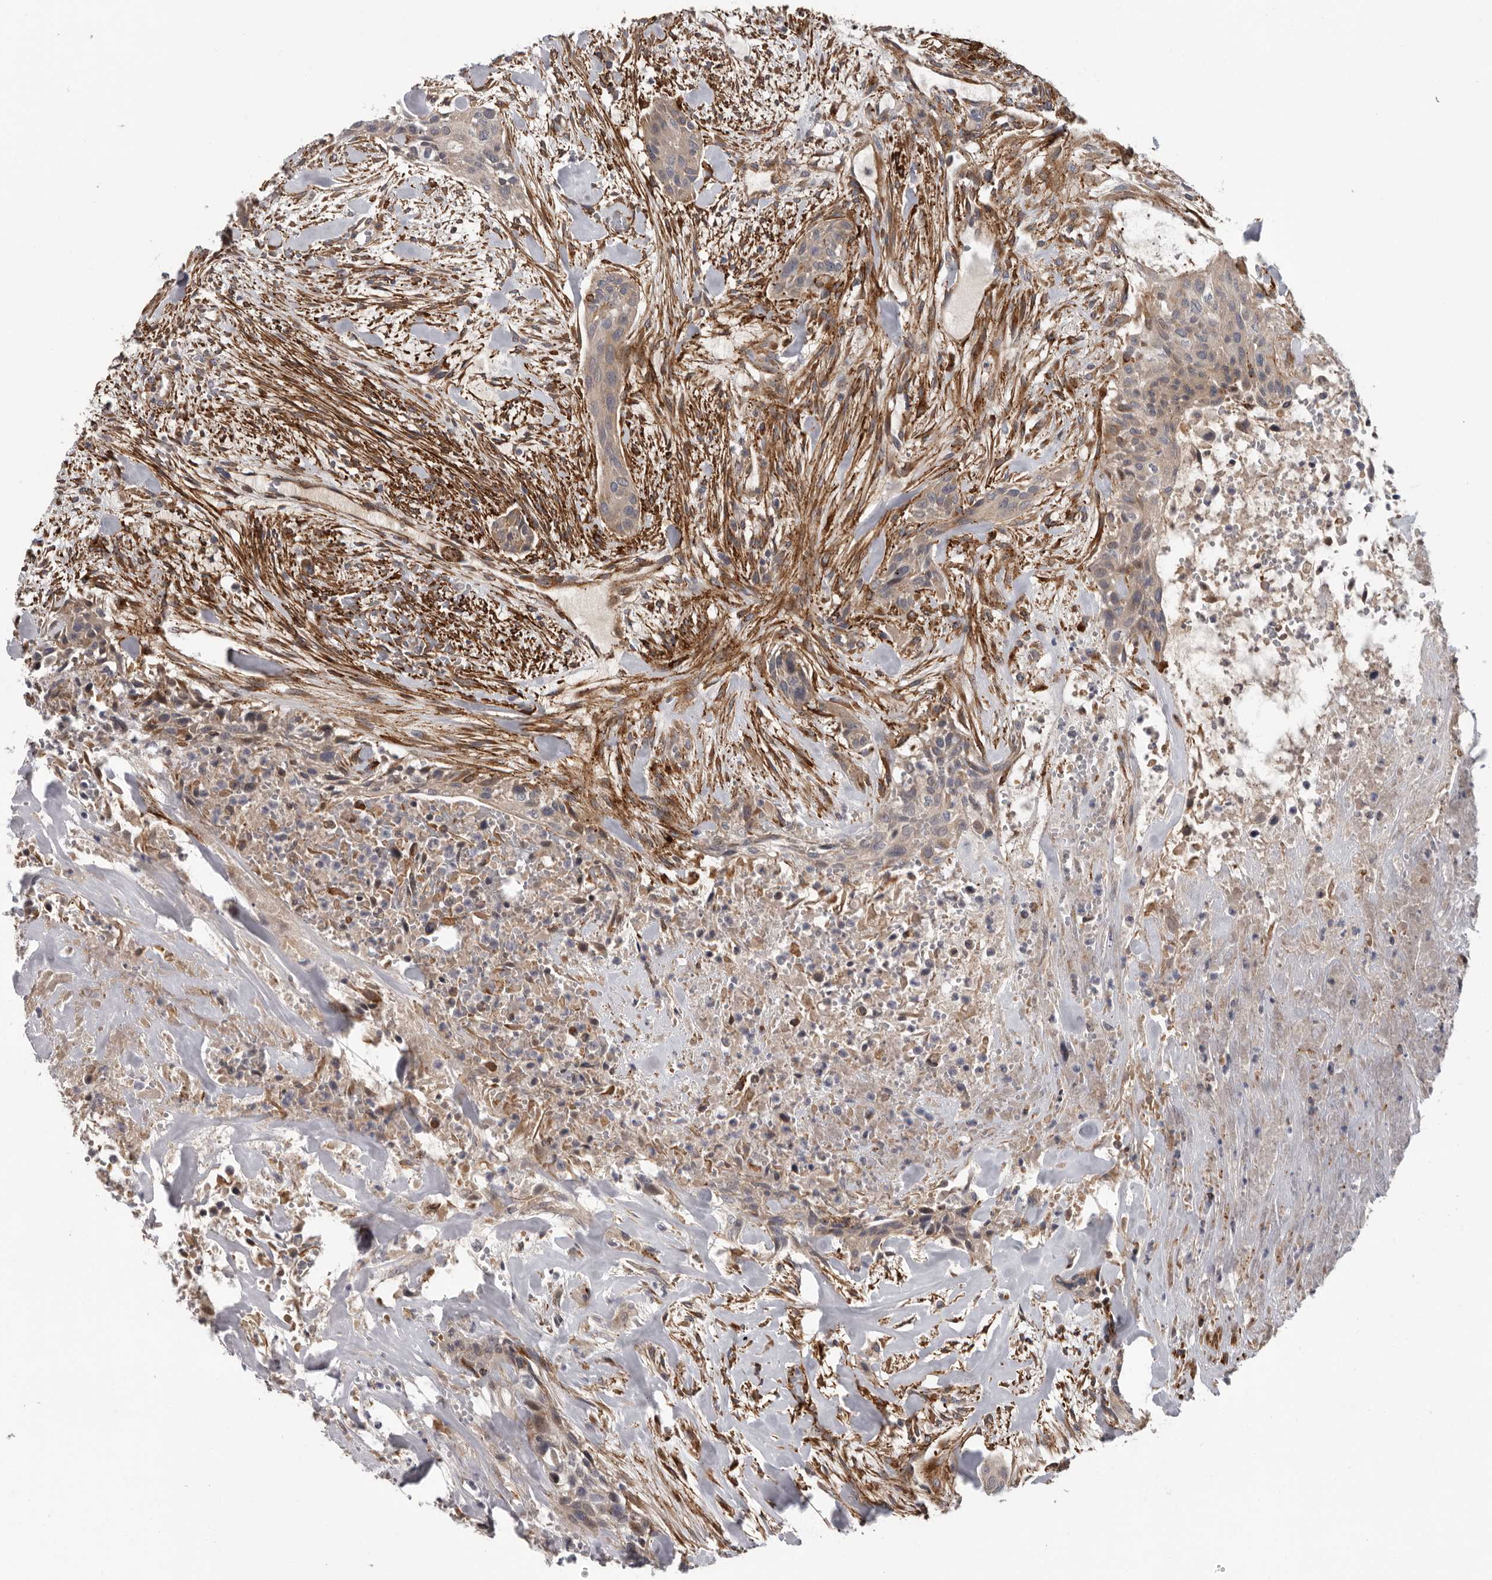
{"staining": {"intensity": "weak", "quantity": ">75%", "location": "cytoplasmic/membranous"}, "tissue": "urothelial cancer", "cell_type": "Tumor cells", "image_type": "cancer", "snomed": [{"axis": "morphology", "description": "Urothelial carcinoma, High grade"}, {"axis": "topography", "description": "Urinary bladder"}], "caption": "Urothelial carcinoma (high-grade) tissue shows weak cytoplasmic/membranous staining in about >75% of tumor cells", "gene": "ATXN3L", "patient": {"sex": "male", "age": 35}}